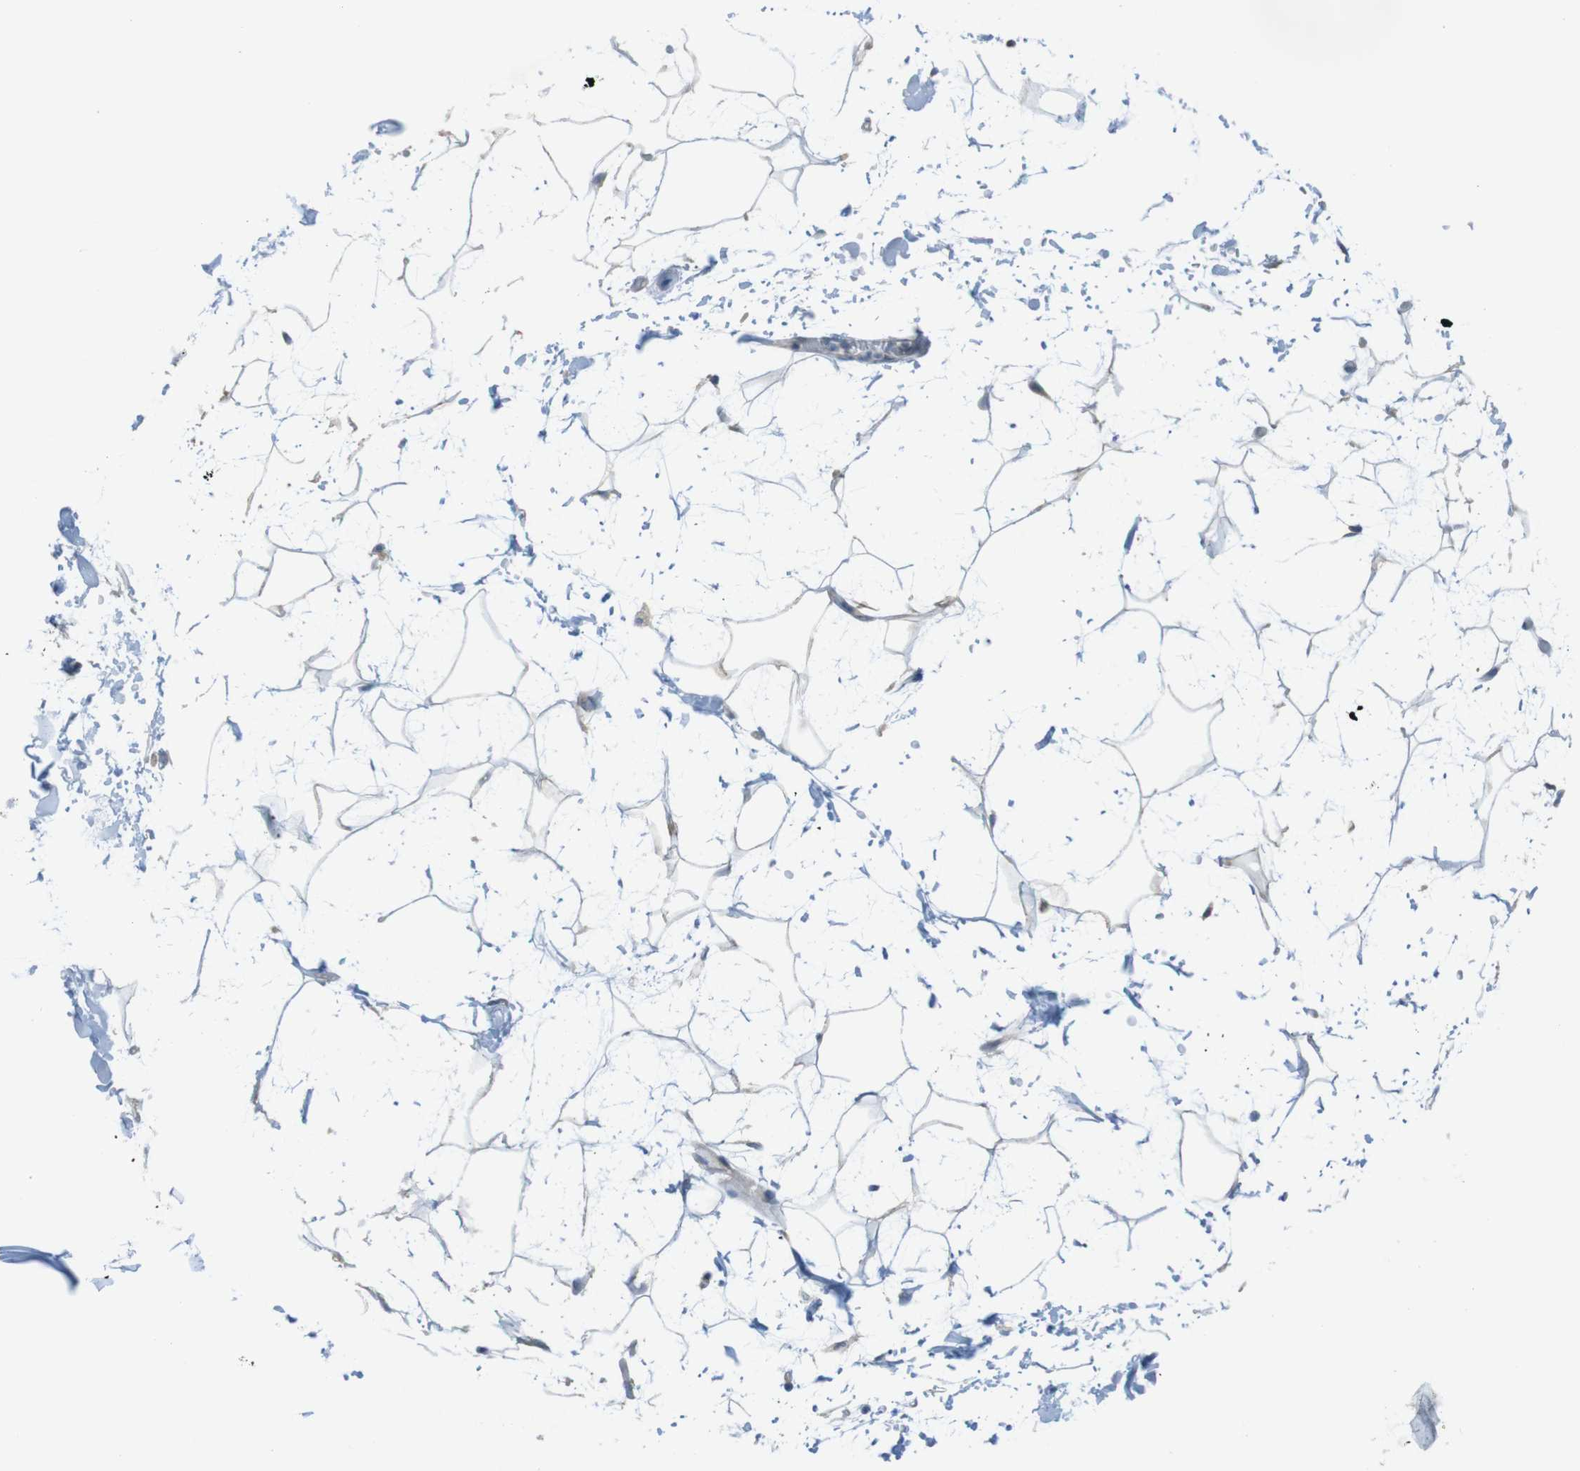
{"staining": {"intensity": "negative", "quantity": "none", "location": "none"}, "tissue": "adipose tissue", "cell_type": "Adipocytes", "image_type": "normal", "snomed": [{"axis": "morphology", "description": "Normal tissue, NOS"}, {"axis": "topography", "description": "Soft tissue"}], "caption": "This is an IHC micrograph of benign human adipose tissue. There is no staining in adipocytes.", "gene": "TMEM41B", "patient": {"sex": "male", "age": 72}}